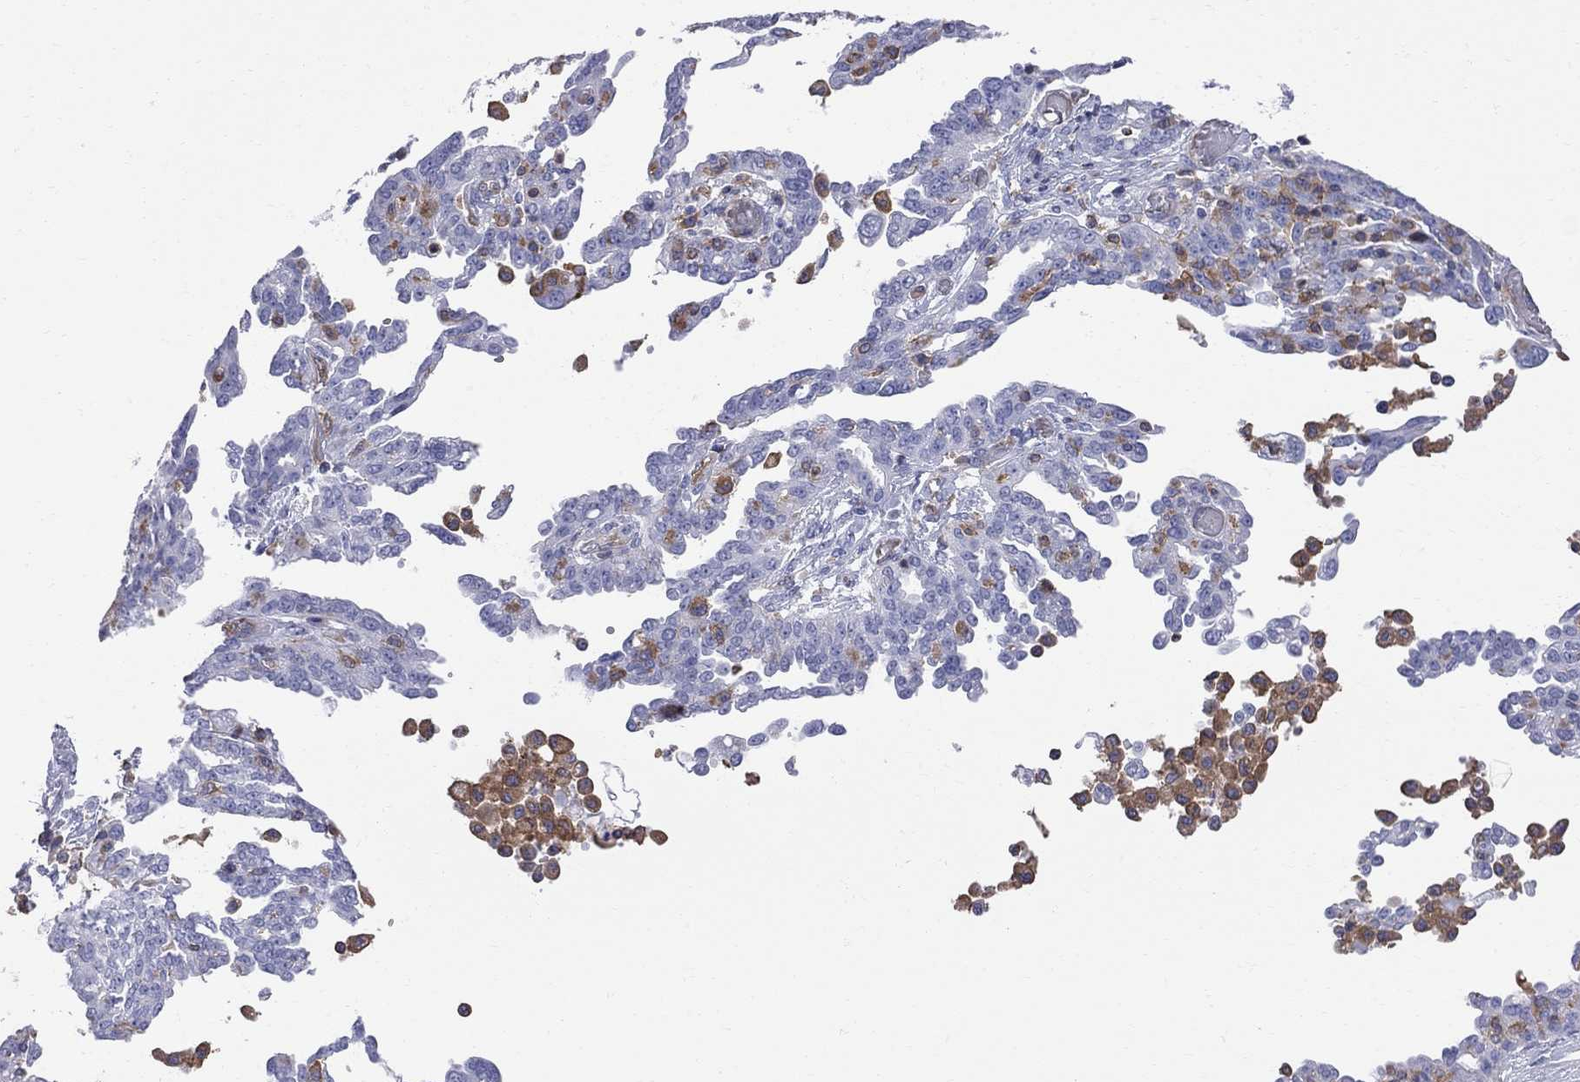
{"staining": {"intensity": "negative", "quantity": "none", "location": "none"}, "tissue": "ovarian cancer", "cell_type": "Tumor cells", "image_type": "cancer", "snomed": [{"axis": "morphology", "description": "Cystadenocarcinoma, serous, NOS"}, {"axis": "topography", "description": "Ovary"}], "caption": "Micrograph shows no significant protein staining in tumor cells of ovarian serous cystadenocarcinoma. The staining is performed using DAB (3,3'-diaminobenzidine) brown chromogen with nuclei counter-stained in using hematoxylin.", "gene": "ABI3", "patient": {"sex": "female", "age": 67}}